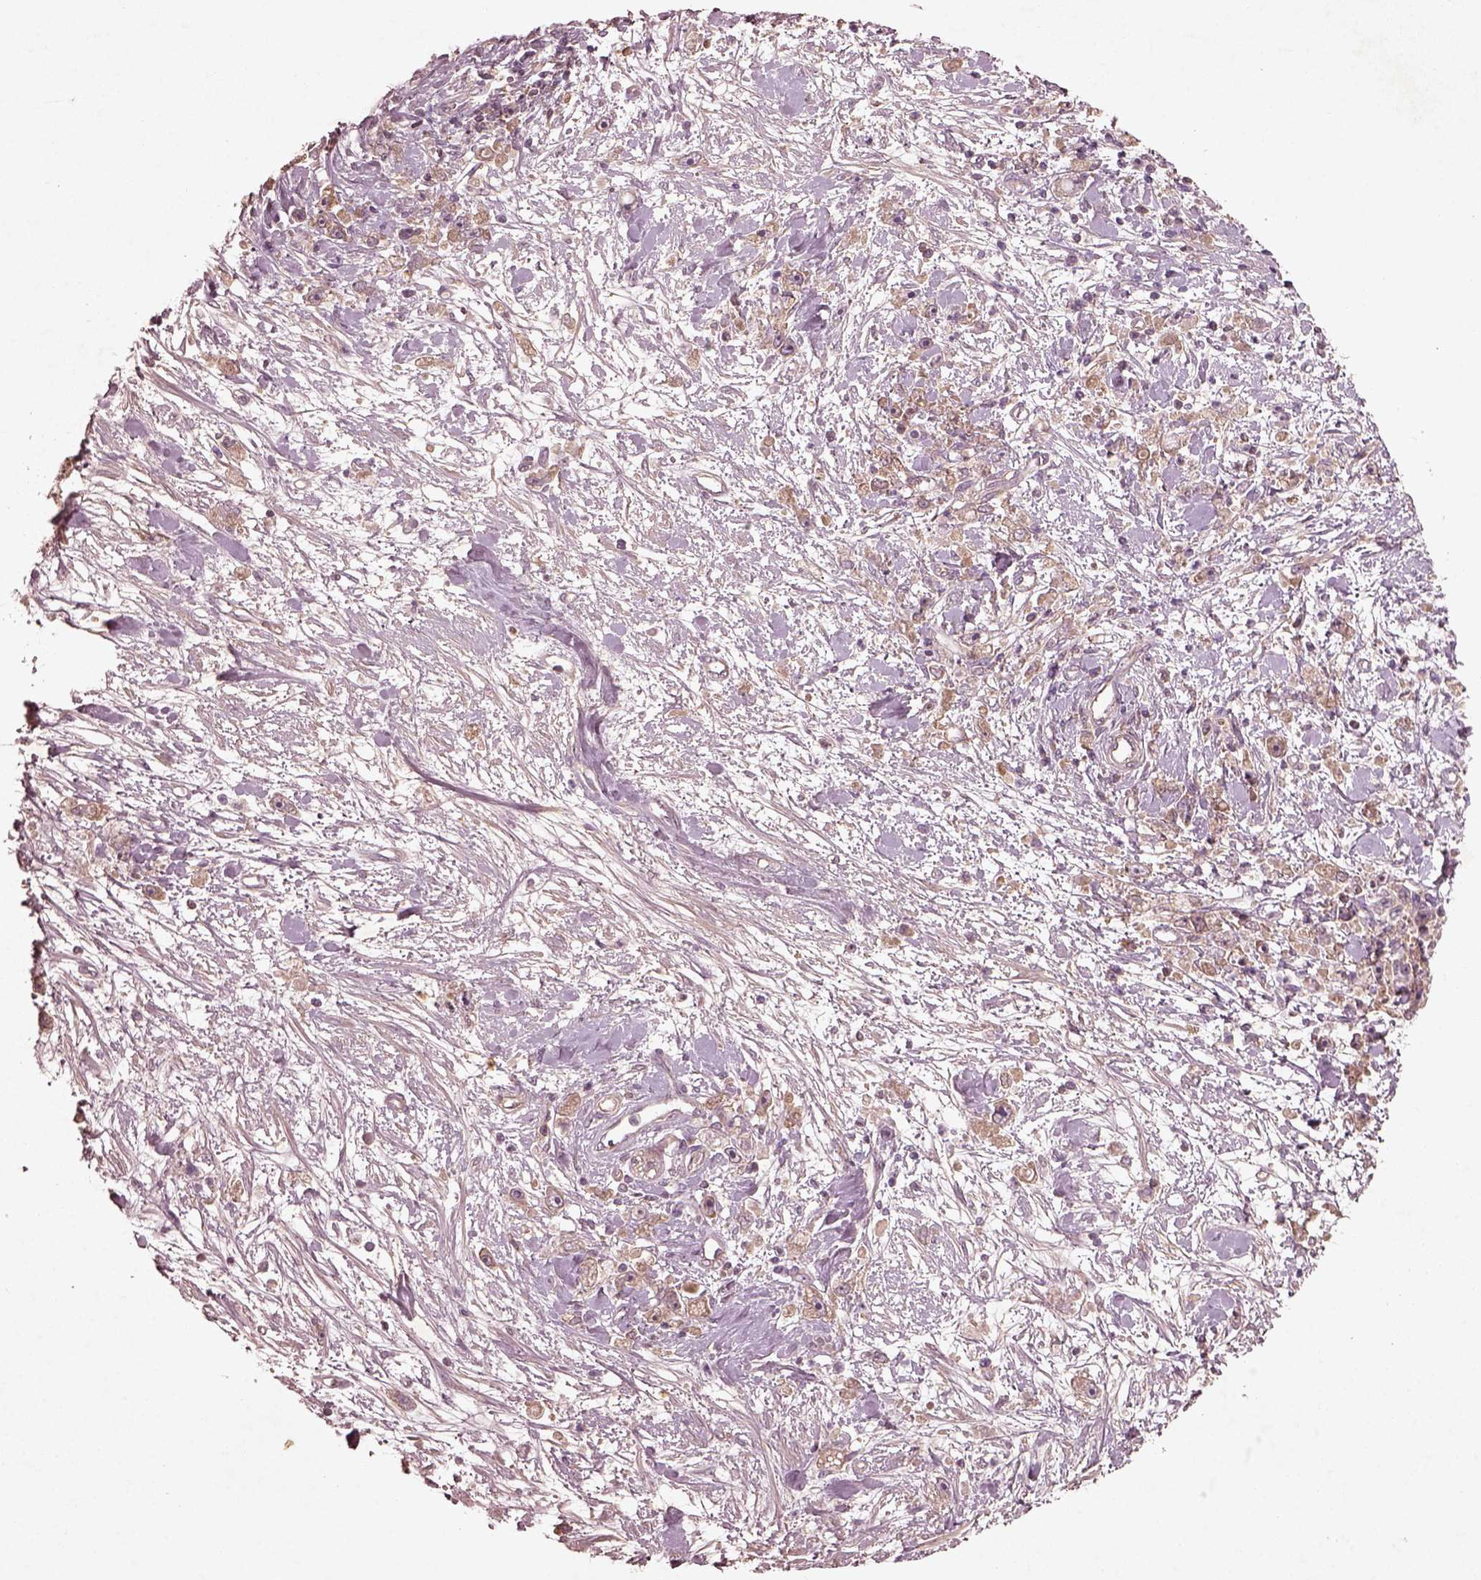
{"staining": {"intensity": "moderate", "quantity": ">75%", "location": "cytoplasmic/membranous"}, "tissue": "stomach cancer", "cell_type": "Tumor cells", "image_type": "cancer", "snomed": [{"axis": "morphology", "description": "Adenocarcinoma, NOS"}, {"axis": "topography", "description": "Stomach"}], "caption": "Protein staining exhibits moderate cytoplasmic/membranous staining in about >75% of tumor cells in stomach cancer (adenocarcinoma).", "gene": "FAM234A", "patient": {"sex": "female", "age": 59}}